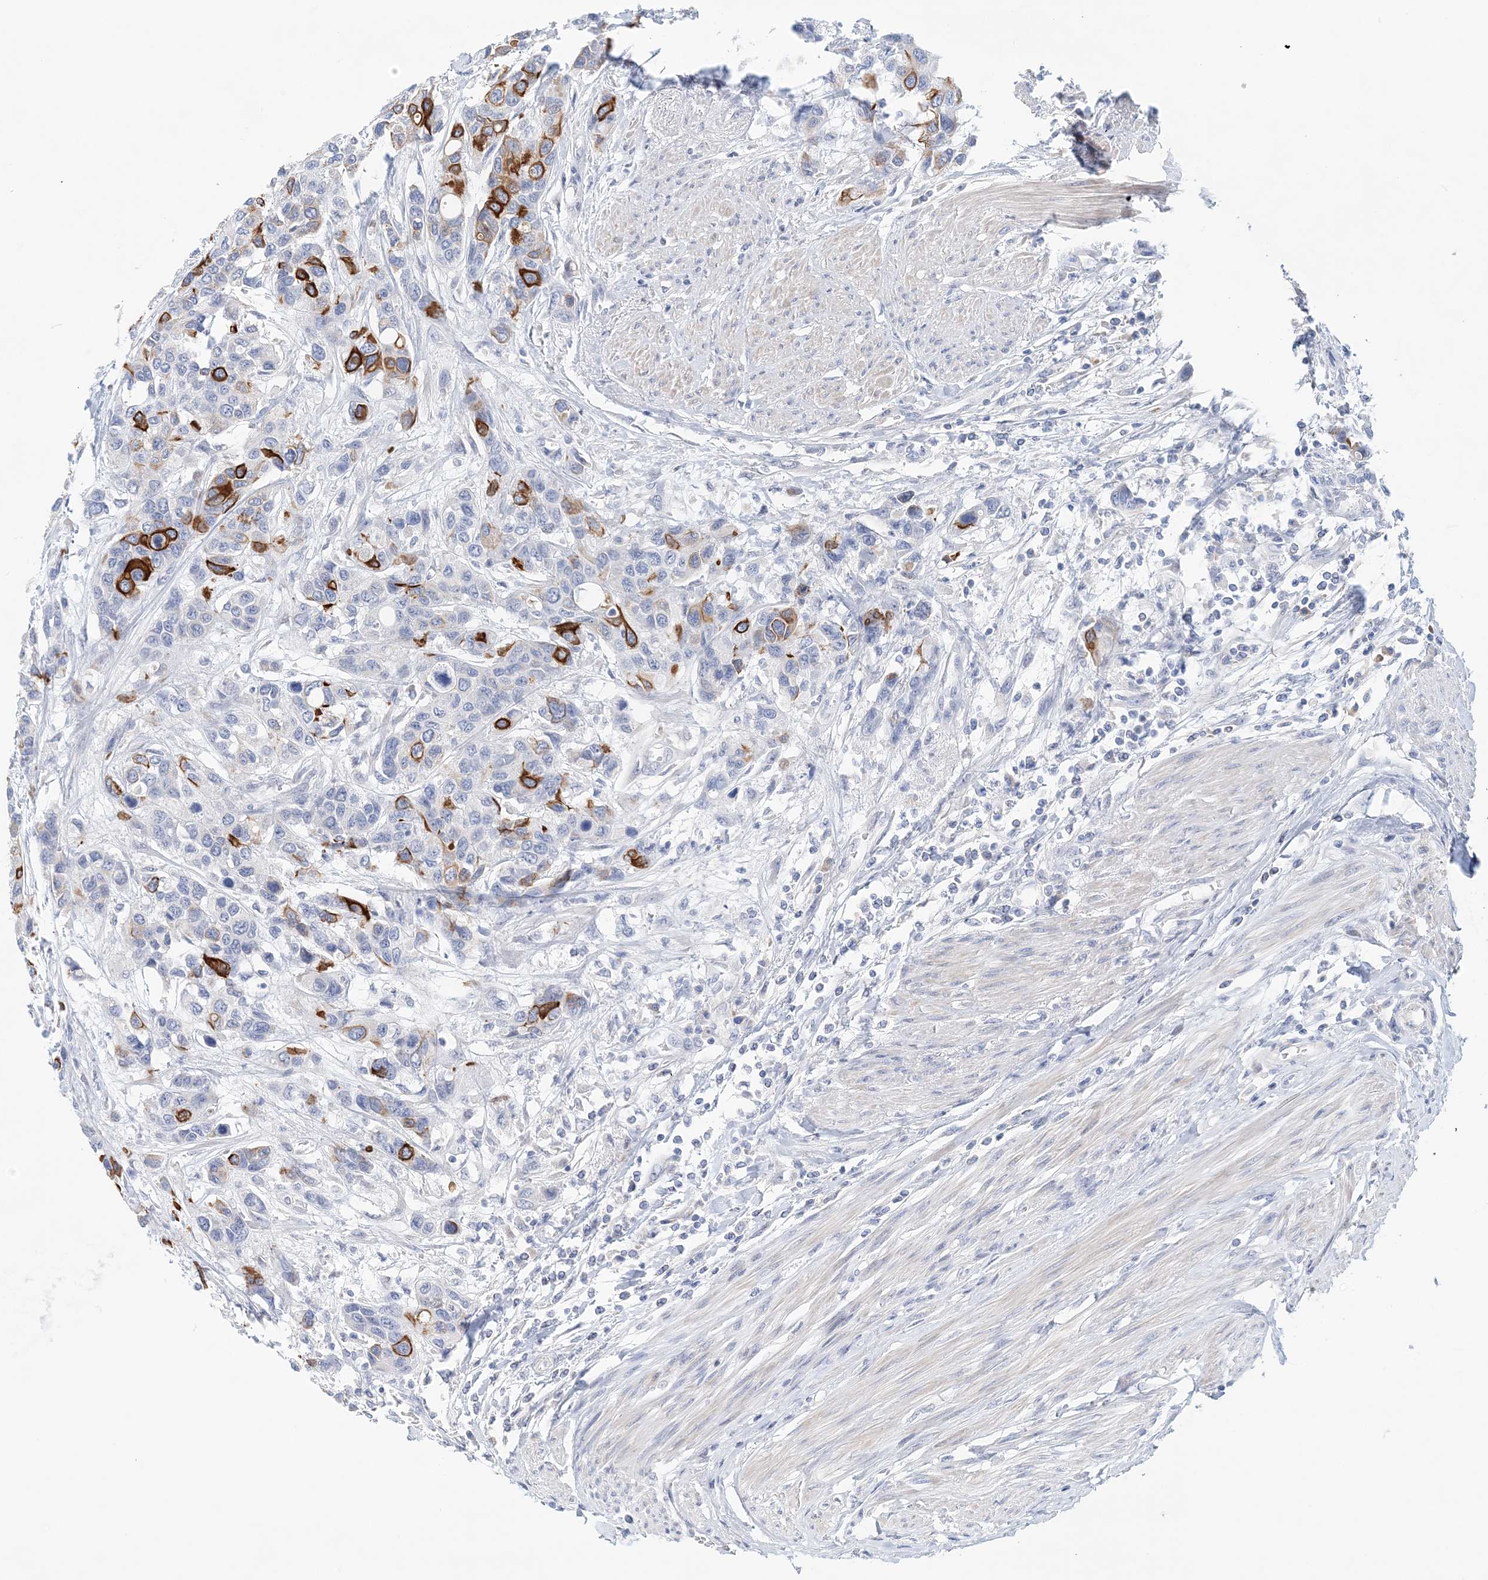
{"staining": {"intensity": "strong", "quantity": "<25%", "location": "cytoplasmic/membranous"}, "tissue": "urothelial cancer", "cell_type": "Tumor cells", "image_type": "cancer", "snomed": [{"axis": "morphology", "description": "Normal tissue, NOS"}, {"axis": "morphology", "description": "Urothelial carcinoma, High grade"}, {"axis": "topography", "description": "Vascular tissue"}, {"axis": "topography", "description": "Urinary bladder"}], "caption": "High-grade urothelial carcinoma stained with DAB (3,3'-diaminobenzidine) immunohistochemistry shows medium levels of strong cytoplasmic/membranous positivity in approximately <25% of tumor cells. The protein of interest is shown in brown color, while the nuclei are stained blue.", "gene": "LRRIQ4", "patient": {"sex": "female", "age": 56}}